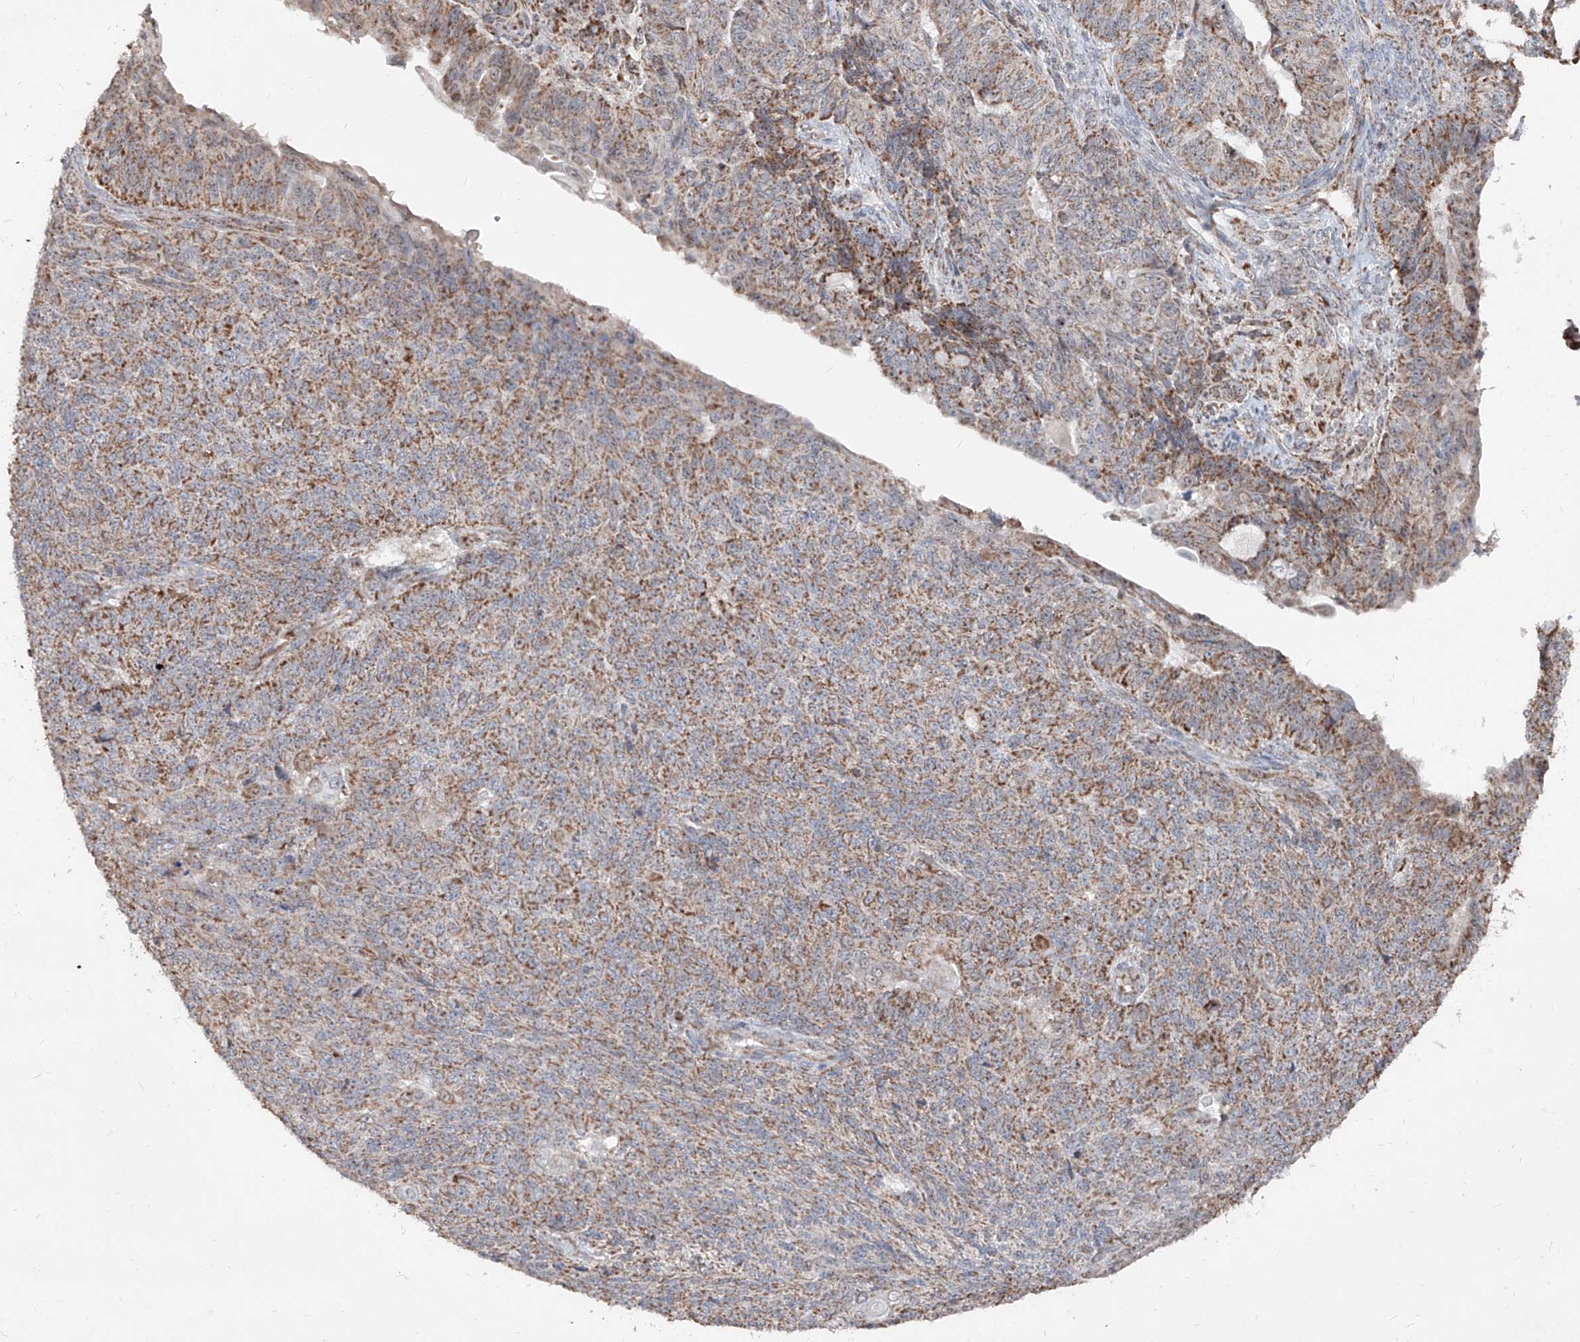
{"staining": {"intensity": "moderate", "quantity": ">75%", "location": "cytoplasmic/membranous"}, "tissue": "endometrial cancer", "cell_type": "Tumor cells", "image_type": "cancer", "snomed": [{"axis": "morphology", "description": "Adenocarcinoma, NOS"}, {"axis": "topography", "description": "Endometrium"}], "caption": "About >75% of tumor cells in endometrial adenocarcinoma show moderate cytoplasmic/membranous protein expression as visualized by brown immunohistochemical staining.", "gene": "NDUFB3", "patient": {"sex": "female", "age": 32}}